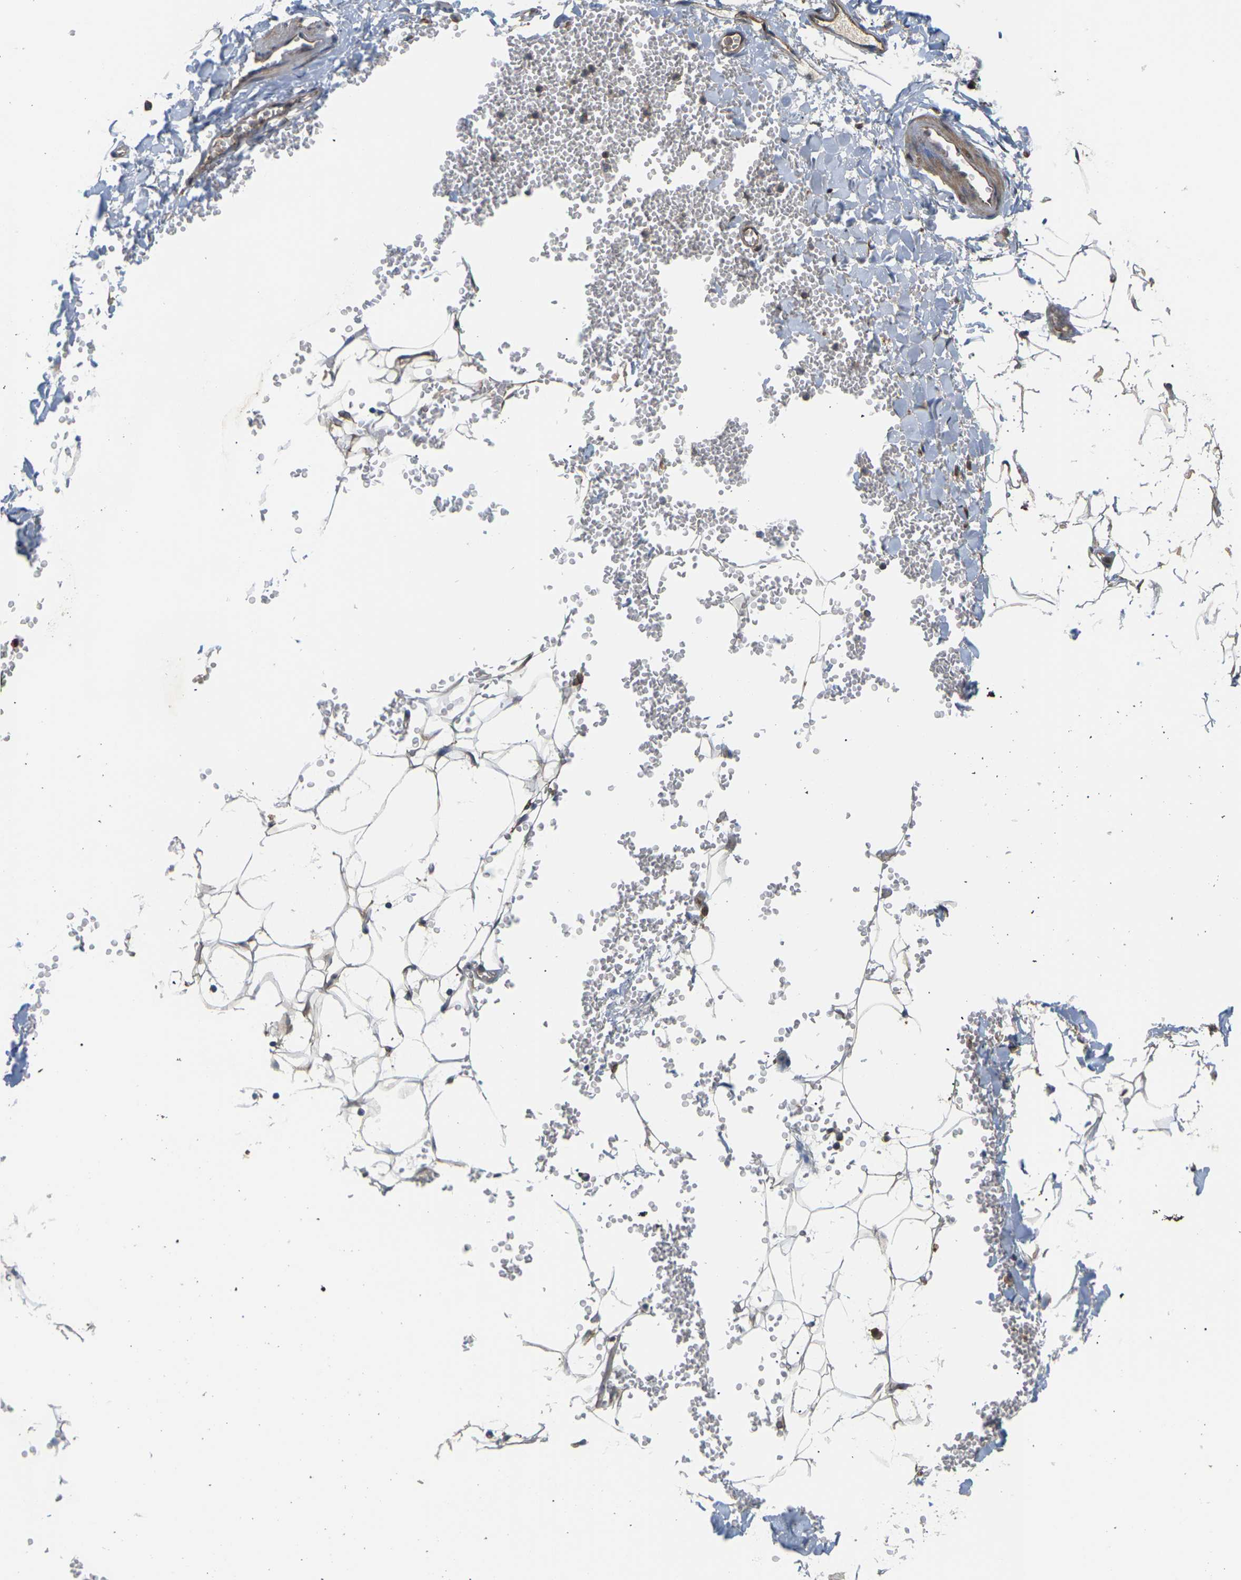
{"staining": {"intensity": "negative", "quantity": "none", "location": "none"}, "tissue": "adipose tissue", "cell_type": "Adipocytes", "image_type": "normal", "snomed": [{"axis": "morphology", "description": "Normal tissue, NOS"}, {"axis": "topography", "description": "Adipose tissue"}, {"axis": "topography", "description": "Peripheral nerve tissue"}], "caption": "Adipose tissue was stained to show a protein in brown. There is no significant staining in adipocytes.", "gene": "NRAS", "patient": {"sex": "male", "age": 52}}